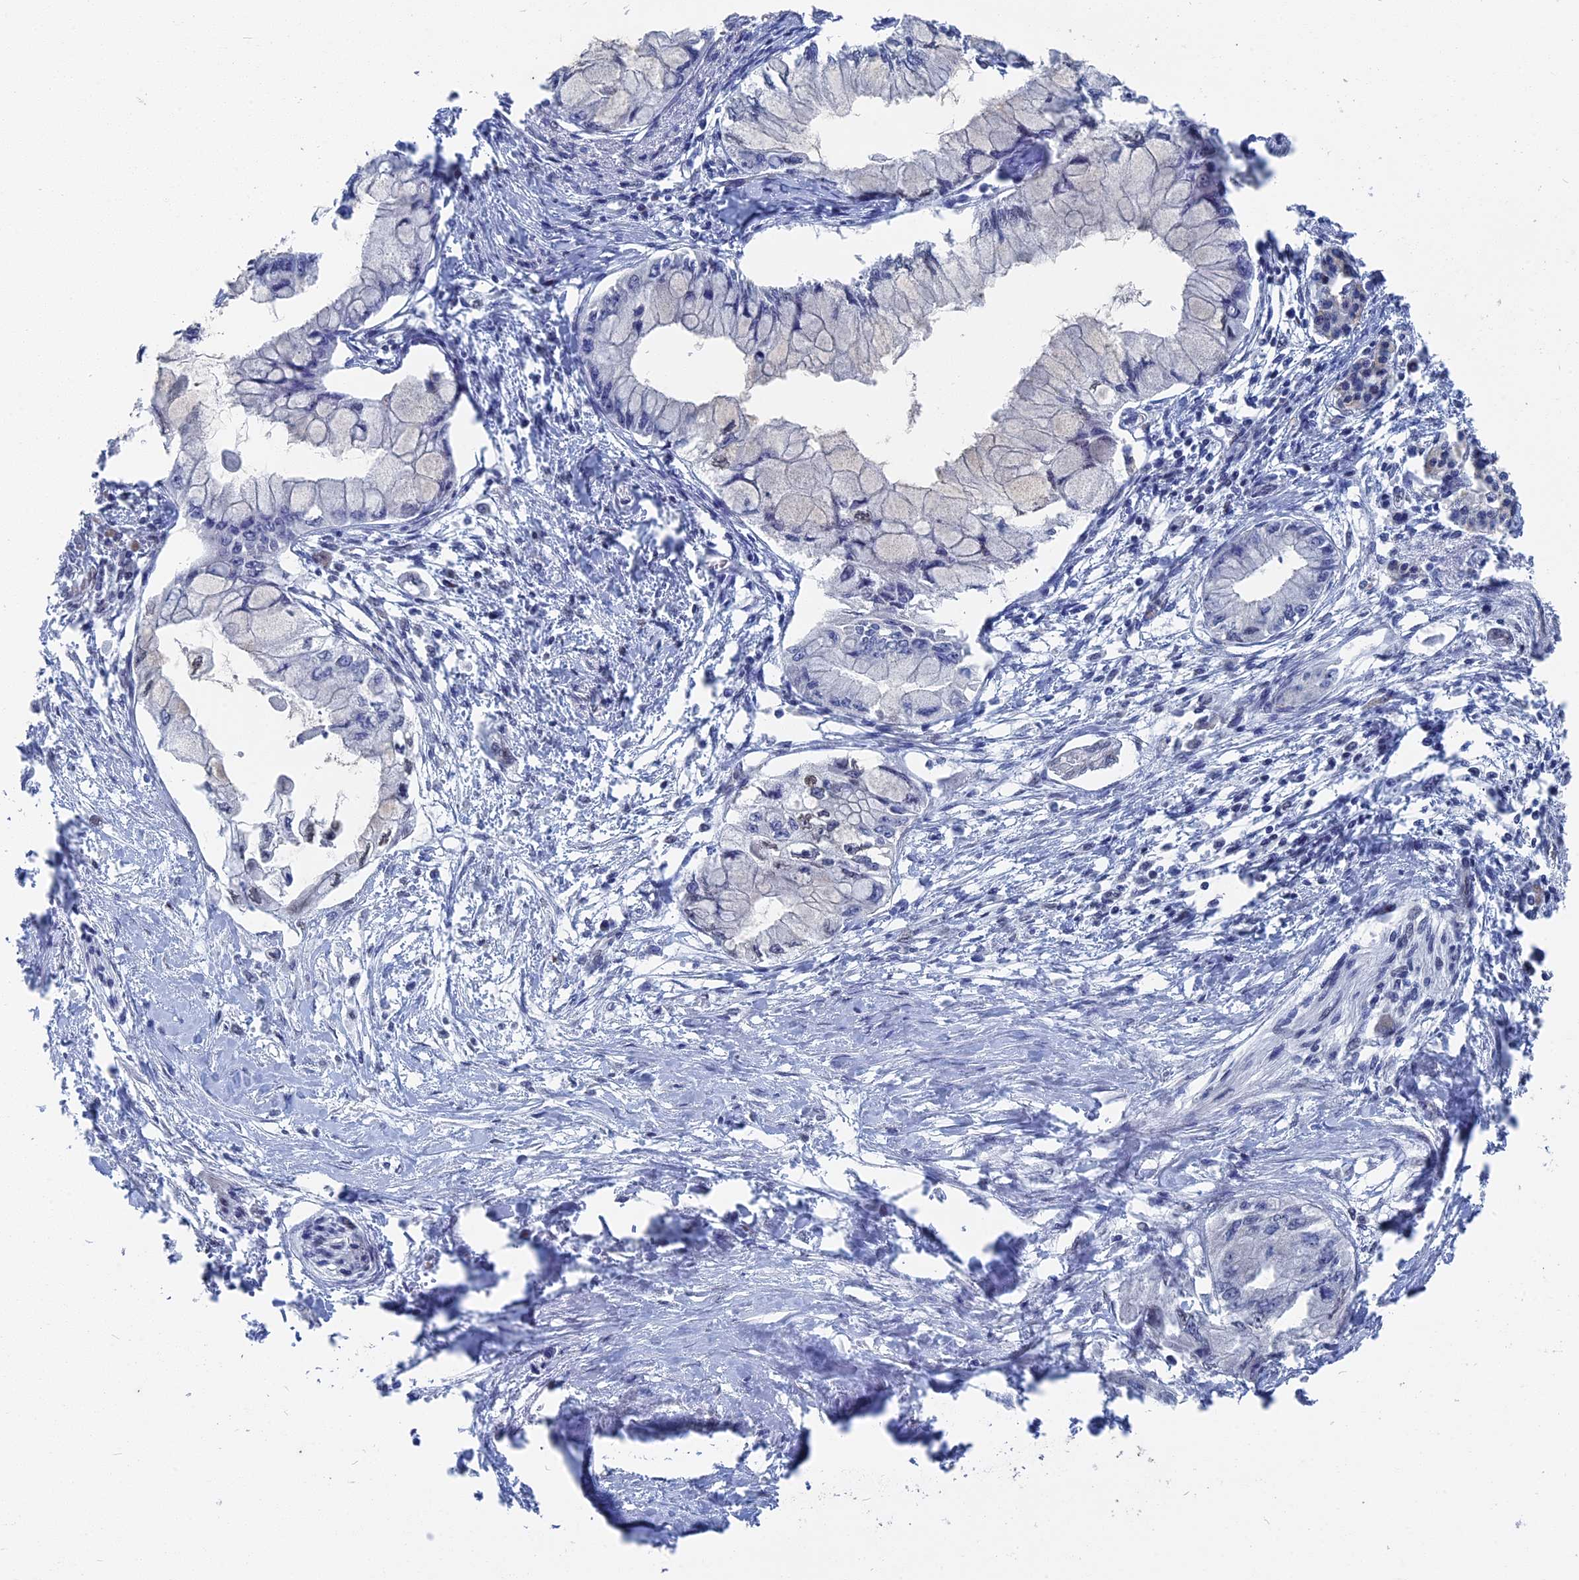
{"staining": {"intensity": "negative", "quantity": "none", "location": "none"}, "tissue": "pancreatic cancer", "cell_type": "Tumor cells", "image_type": "cancer", "snomed": [{"axis": "morphology", "description": "Adenocarcinoma, NOS"}, {"axis": "topography", "description": "Pancreas"}], "caption": "A high-resolution micrograph shows immunohistochemistry (IHC) staining of pancreatic cancer (adenocarcinoma), which reveals no significant staining in tumor cells.", "gene": "MTRF1", "patient": {"sex": "male", "age": 48}}